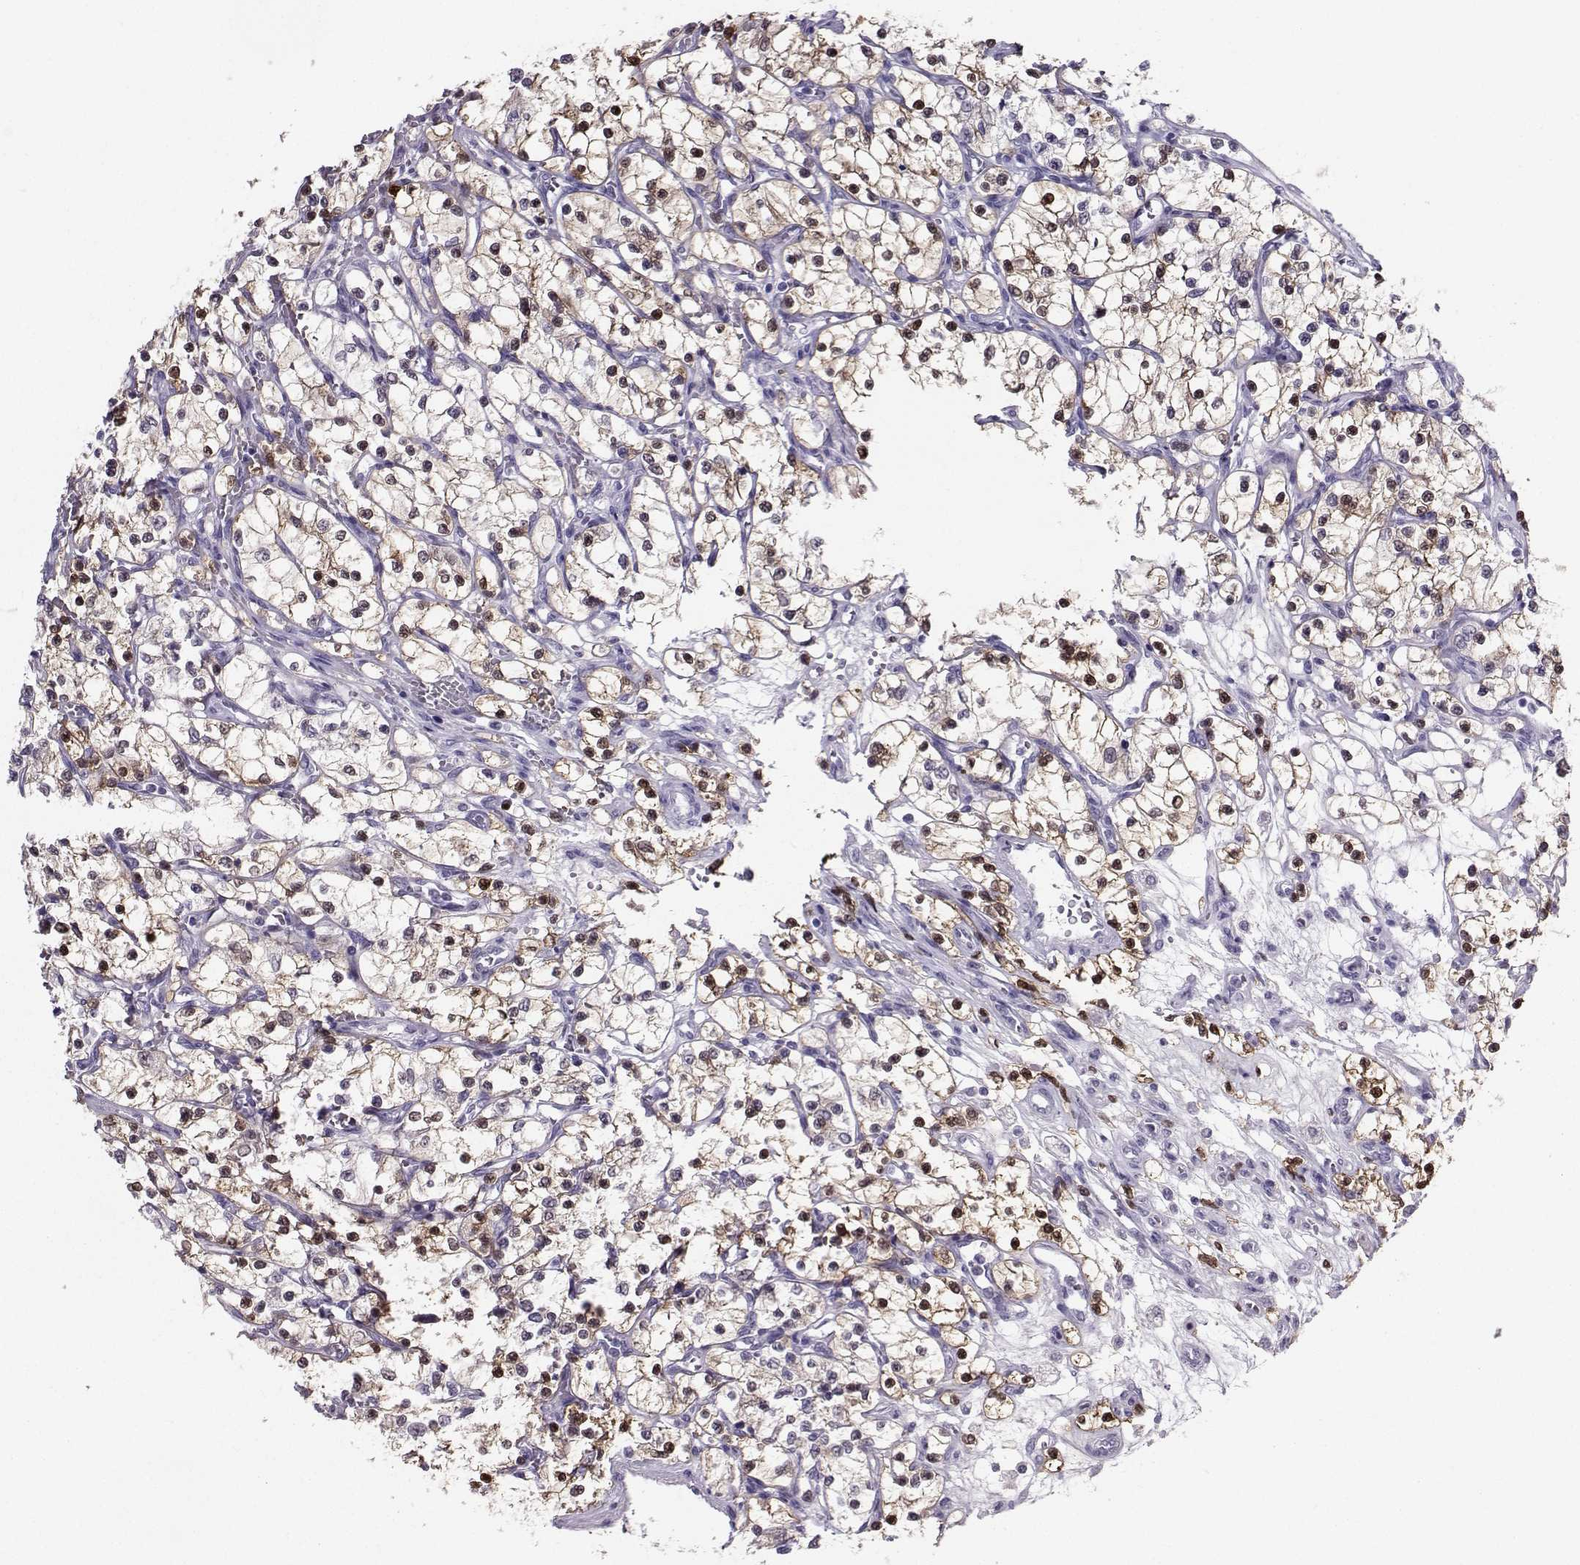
{"staining": {"intensity": "strong", "quantity": "25%-75%", "location": "cytoplasmic/membranous,nuclear"}, "tissue": "renal cancer", "cell_type": "Tumor cells", "image_type": "cancer", "snomed": [{"axis": "morphology", "description": "Adenocarcinoma, NOS"}, {"axis": "topography", "description": "Kidney"}], "caption": "Brown immunohistochemical staining in human adenocarcinoma (renal) exhibits strong cytoplasmic/membranous and nuclear staining in about 25%-75% of tumor cells.", "gene": "PGK1", "patient": {"sex": "female", "age": 69}}